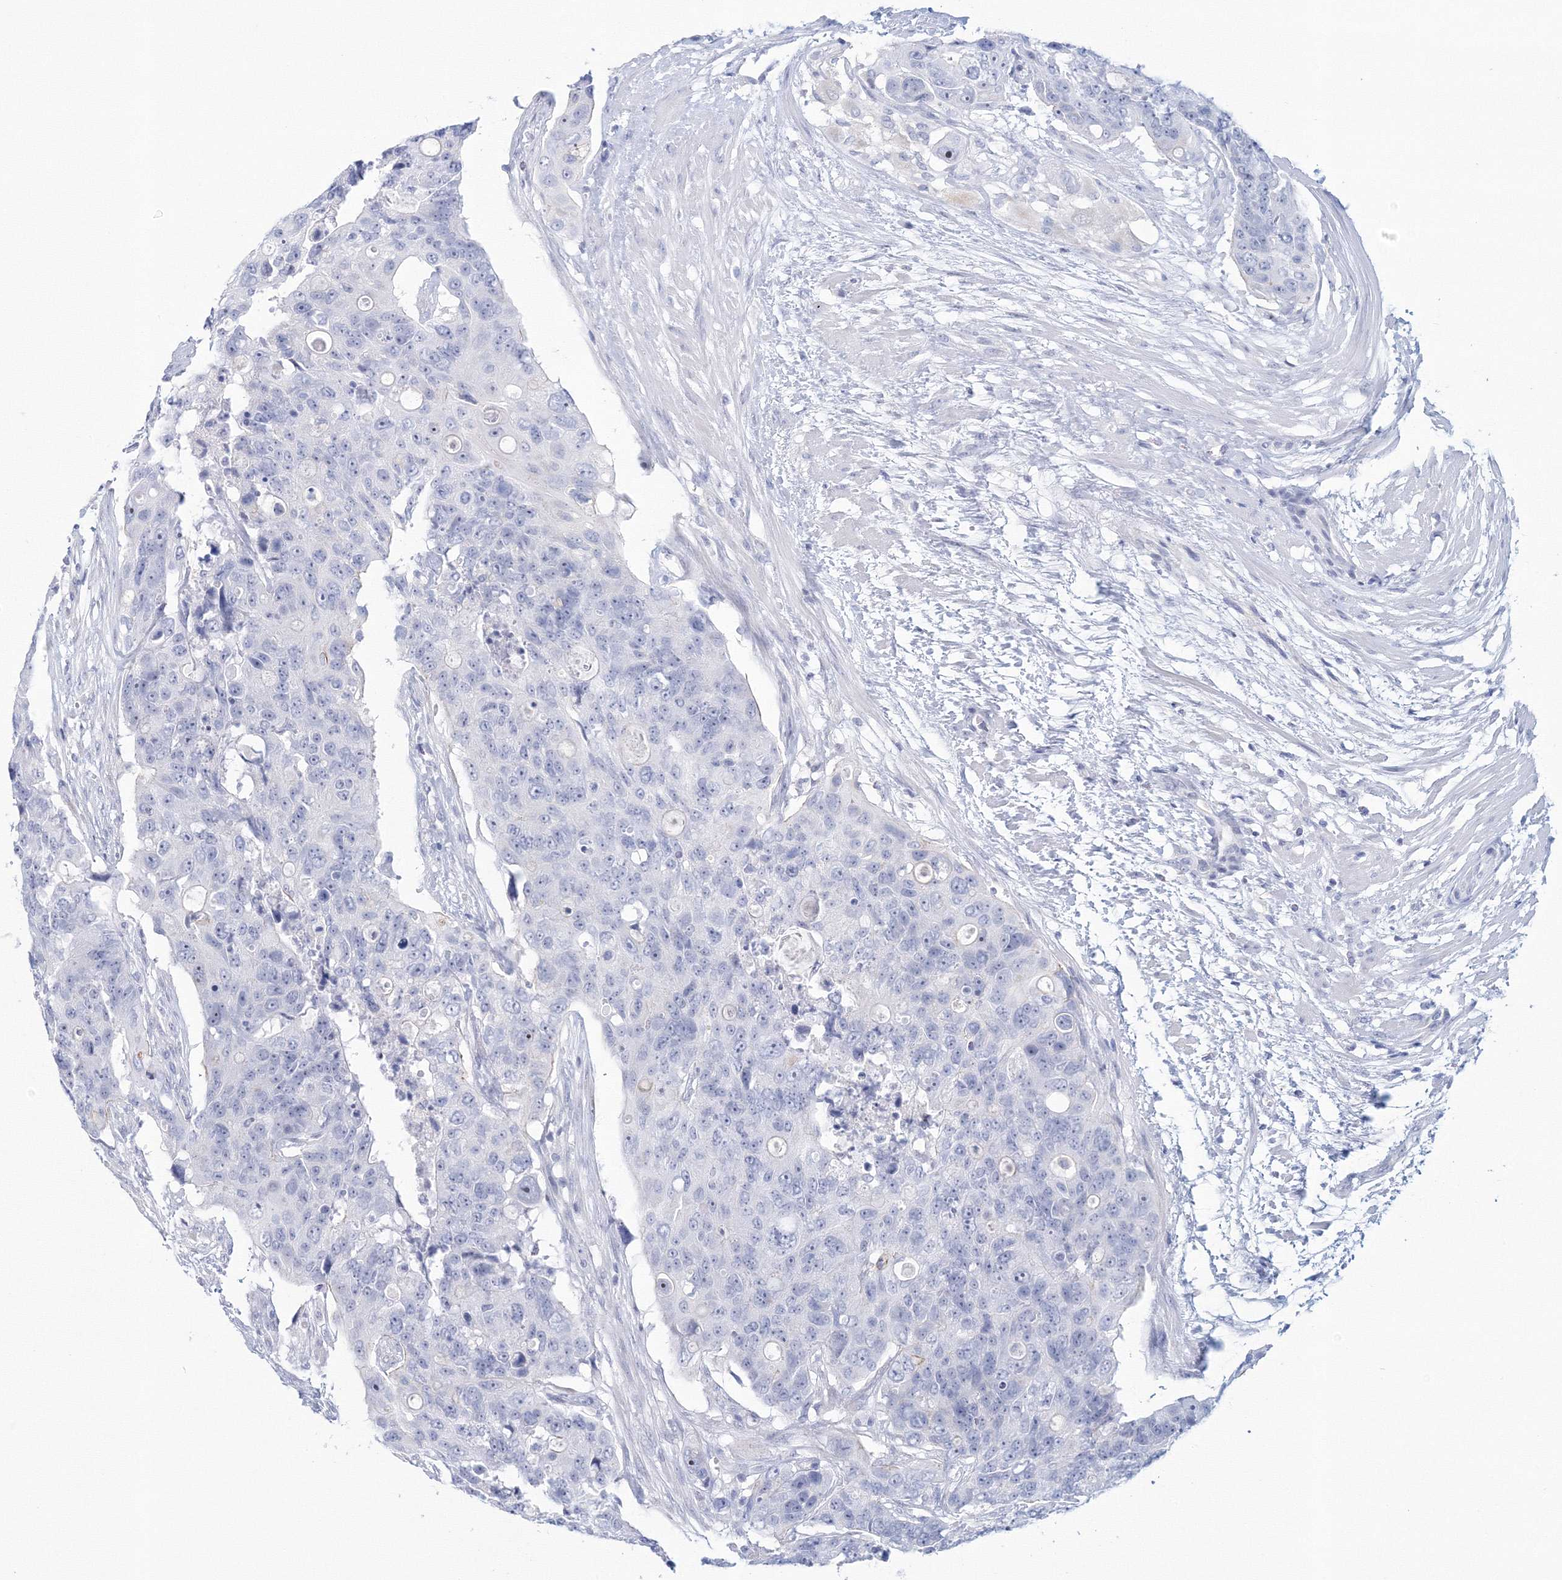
{"staining": {"intensity": "negative", "quantity": "none", "location": "none"}, "tissue": "colorectal cancer", "cell_type": "Tumor cells", "image_type": "cancer", "snomed": [{"axis": "morphology", "description": "Adenocarcinoma, NOS"}, {"axis": "topography", "description": "Colon"}], "caption": "This micrograph is of adenocarcinoma (colorectal) stained with immunohistochemistry to label a protein in brown with the nuclei are counter-stained blue. There is no expression in tumor cells.", "gene": "VSIG1", "patient": {"sex": "female", "age": 57}}